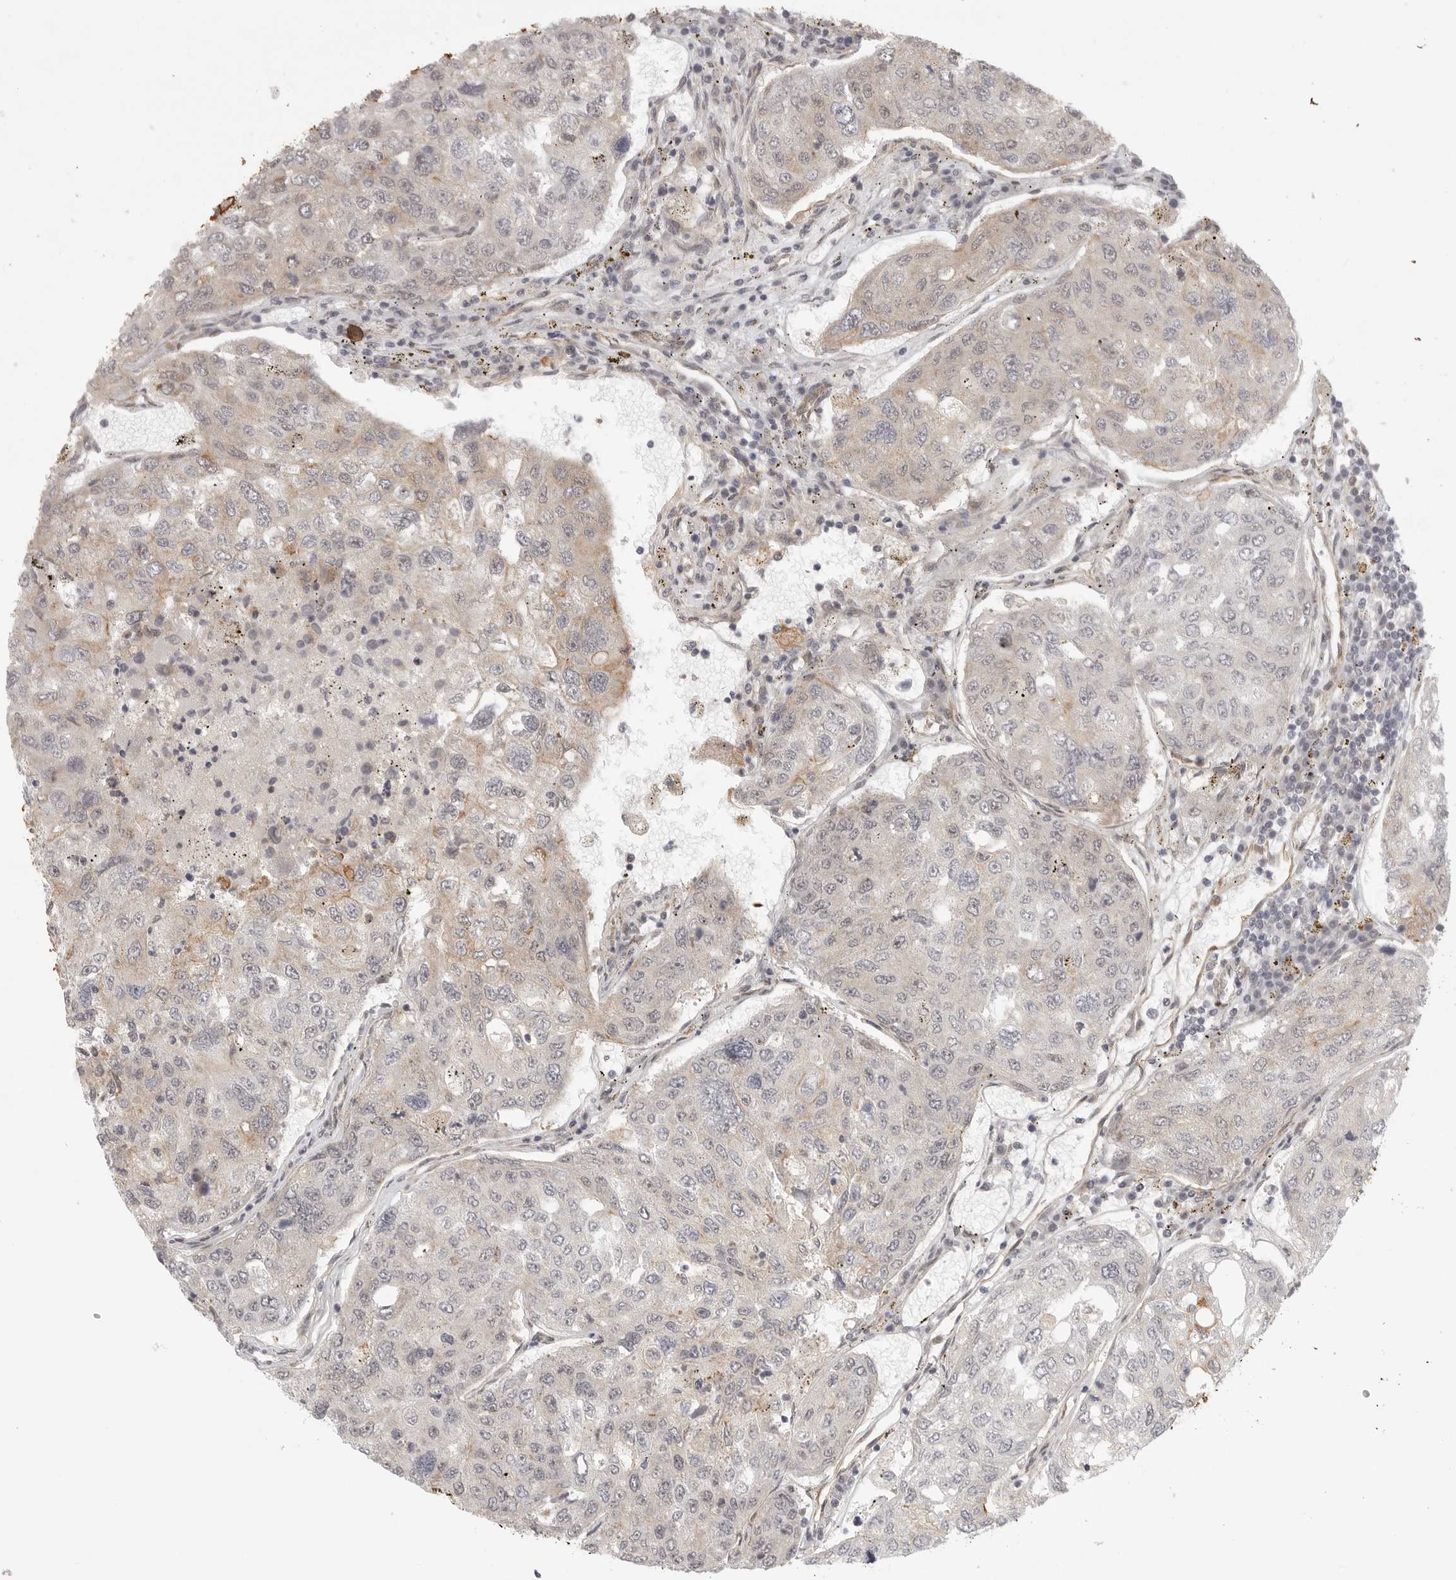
{"staining": {"intensity": "negative", "quantity": "none", "location": "none"}, "tissue": "urothelial cancer", "cell_type": "Tumor cells", "image_type": "cancer", "snomed": [{"axis": "morphology", "description": "Urothelial carcinoma, High grade"}, {"axis": "topography", "description": "Lymph node"}, {"axis": "topography", "description": "Urinary bladder"}], "caption": "An immunohistochemistry (IHC) photomicrograph of urothelial carcinoma (high-grade) is shown. There is no staining in tumor cells of urothelial carcinoma (high-grade). (Stains: DAB IHC with hematoxylin counter stain, Microscopy: brightfield microscopy at high magnification).", "gene": "ATOH7", "patient": {"sex": "male", "age": 51}}